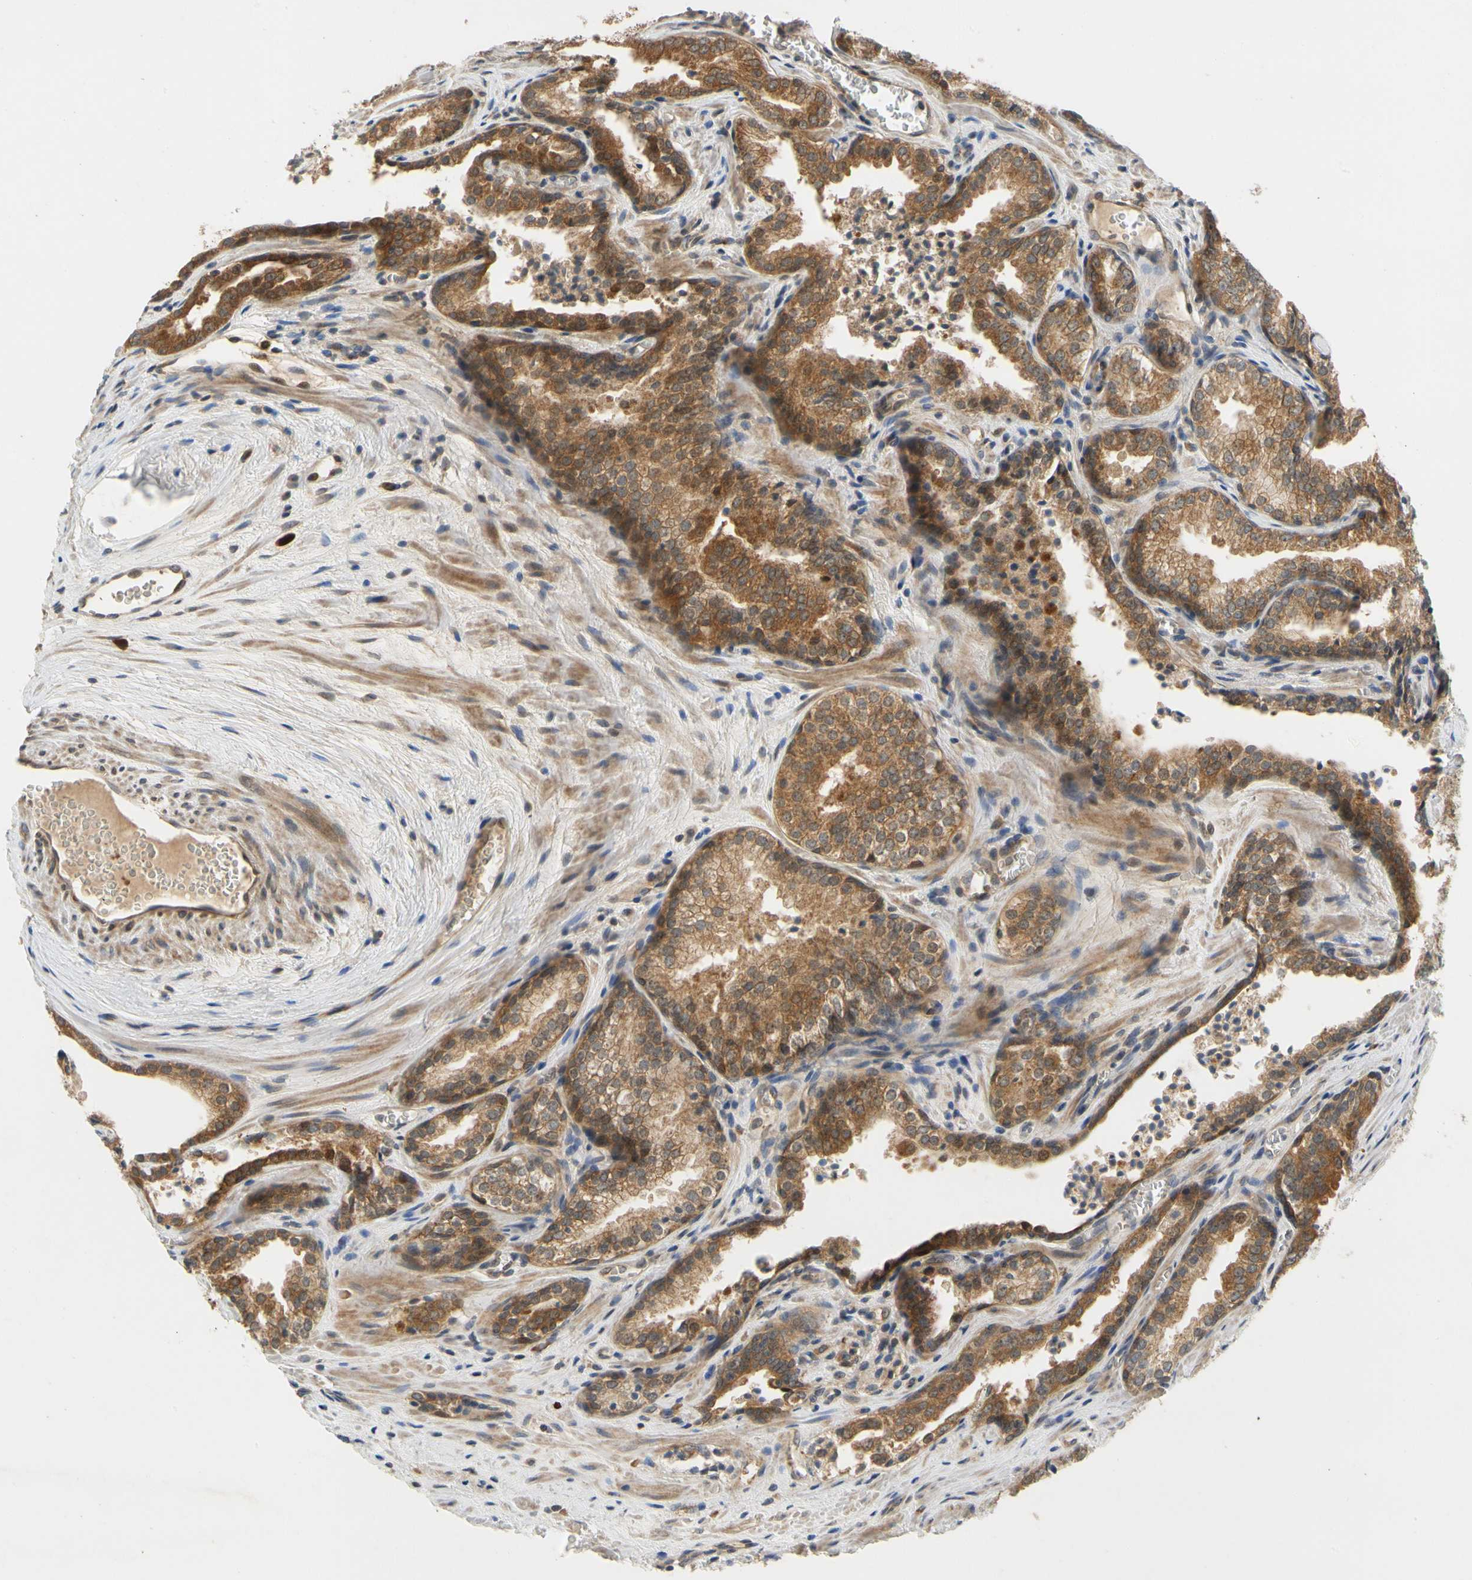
{"staining": {"intensity": "strong", "quantity": ">75%", "location": "cytoplasmic/membranous"}, "tissue": "prostate cancer", "cell_type": "Tumor cells", "image_type": "cancer", "snomed": [{"axis": "morphology", "description": "Adenocarcinoma, Low grade"}, {"axis": "topography", "description": "Prostate"}], "caption": "This histopathology image exhibits prostate adenocarcinoma (low-grade) stained with immunohistochemistry to label a protein in brown. The cytoplasmic/membranous of tumor cells show strong positivity for the protein. Nuclei are counter-stained blue.", "gene": "TDRP", "patient": {"sex": "male", "age": 60}}